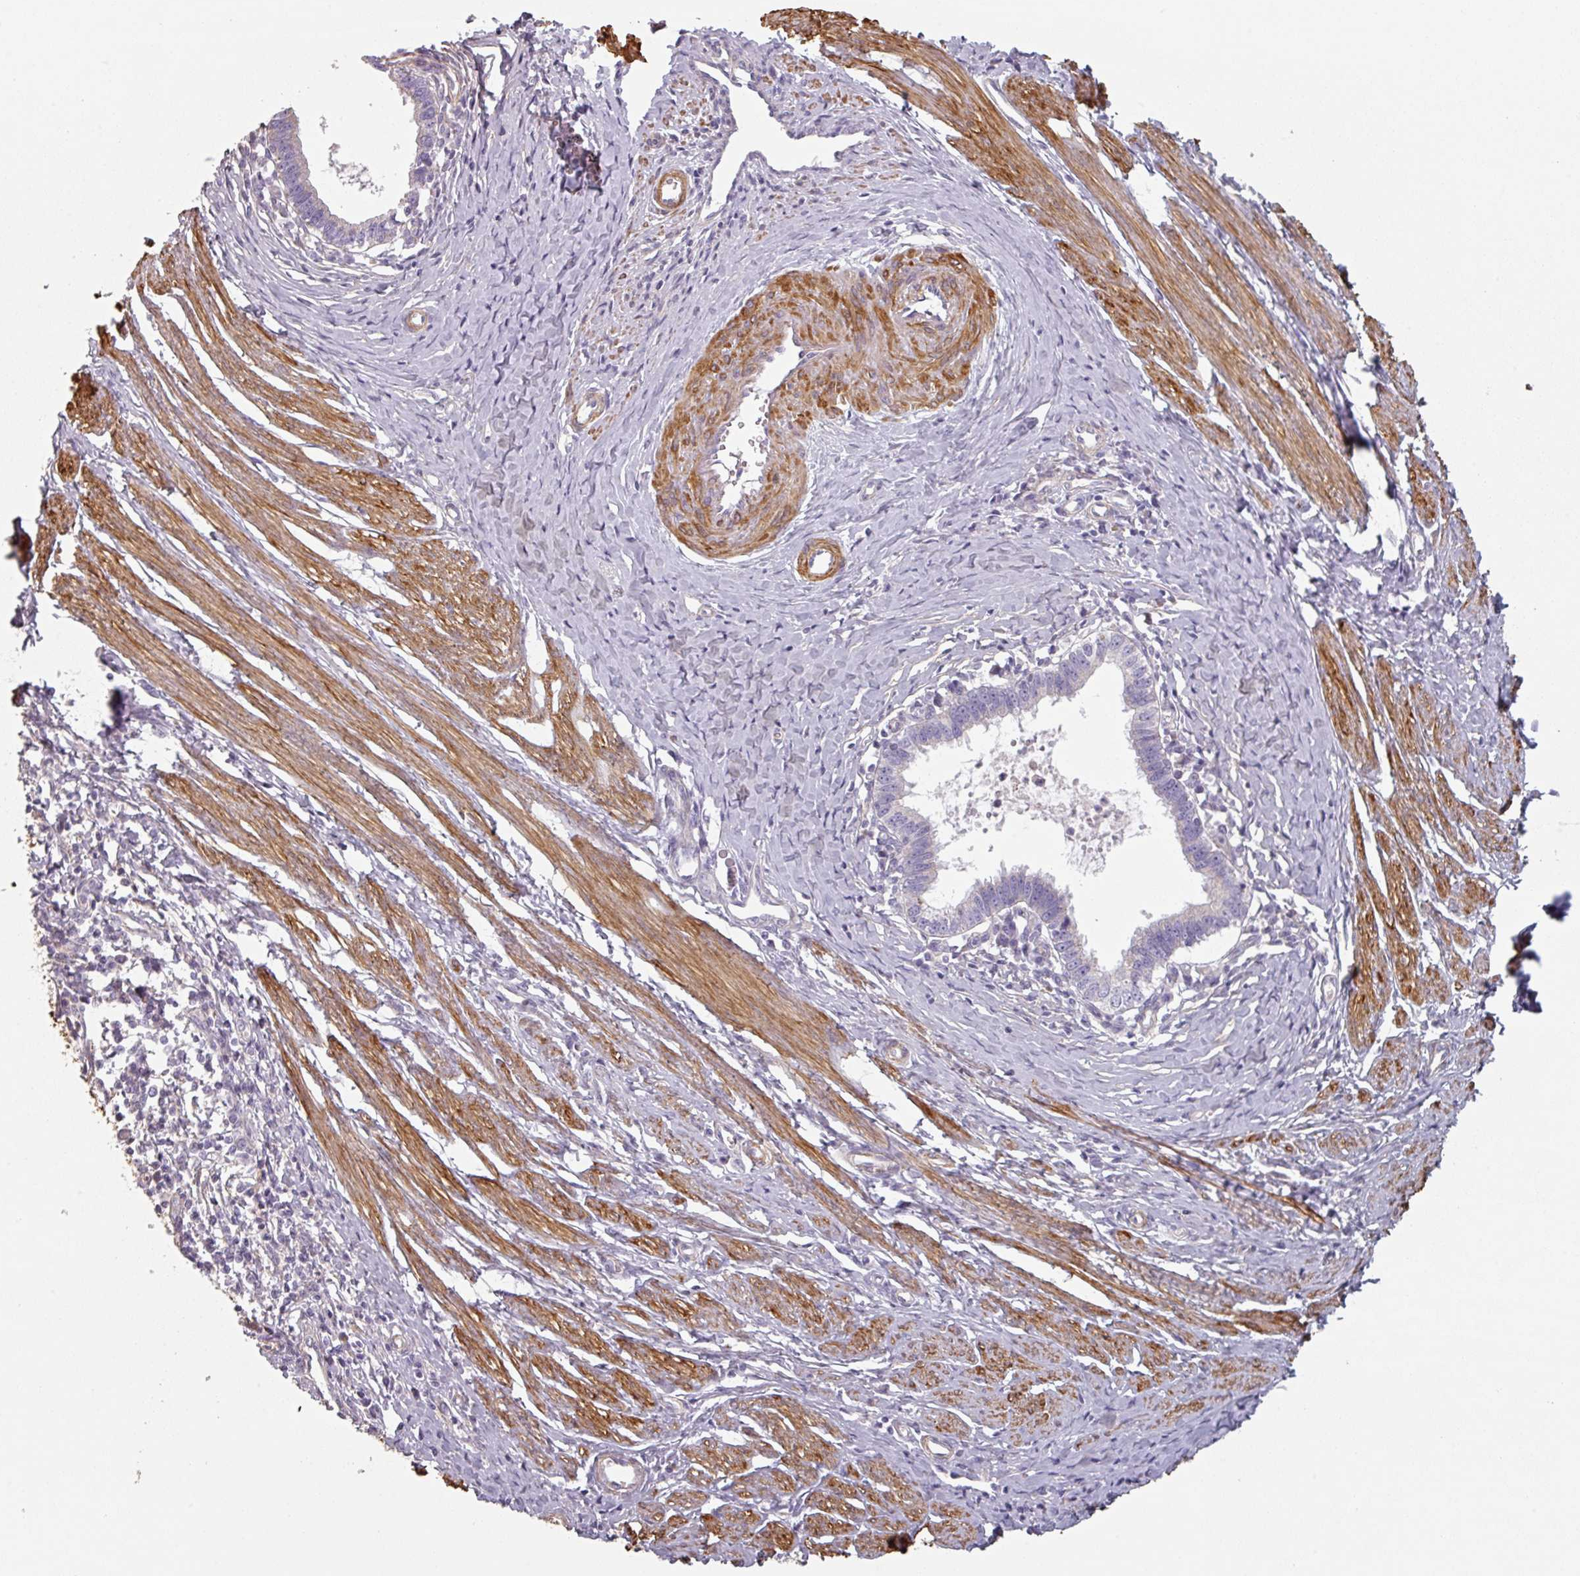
{"staining": {"intensity": "negative", "quantity": "none", "location": "none"}, "tissue": "cervical cancer", "cell_type": "Tumor cells", "image_type": "cancer", "snomed": [{"axis": "morphology", "description": "Adenocarcinoma, NOS"}, {"axis": "topography", "description": "Cervix"}], "caption": "Photomicrograph shows no protein expression in tumor cells of adenocarcinoma (cervical) tissue.", "gene": "GSTA4", "patient": {"sex": "female", "age": 36}}